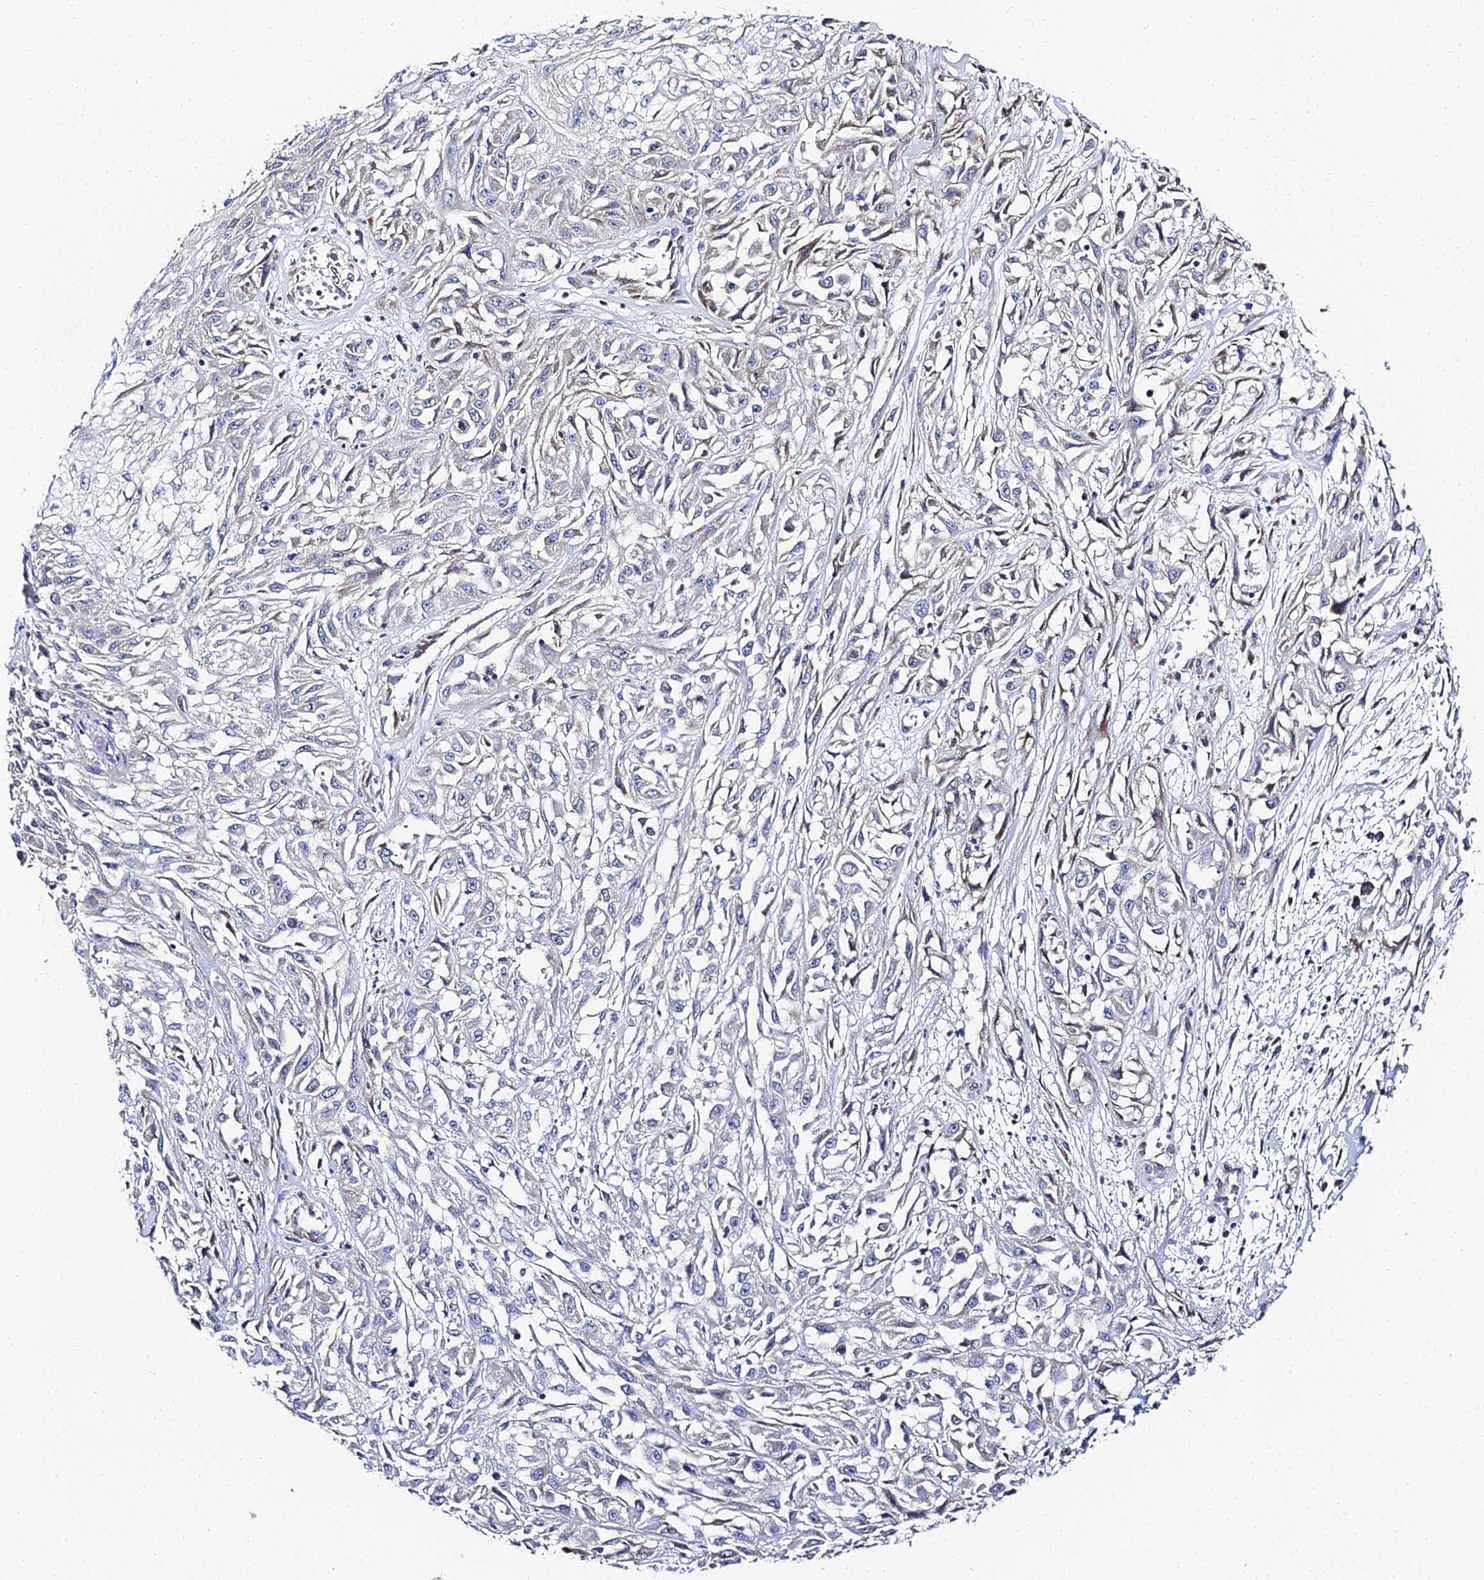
{"staining": {"intensity": "weak", "quantity": "<25%", "location": "cytoplasmic/membranous"}, "tissue": "skin cancer", "cell_type": "Tumor cells", "image_type": "cancer", "snomed": [{"axis": "morphology", "description": "Squamous cell carcinoma, NOS"}, {"axis": "morphology", "description": "Squamous cell carcinoma, metastatic, NOS"}, {"axis": "topography", "description": "Skin"}, {"axis": "topography", "description": "Lymph node"}], "caption": "Skin squamous cell carcinoma was stained to show a protein in brown. There is no significant positivity in tumor cells. (DAB IHC, high magnification).", "gene": "PTTG1", "patient": {"sex": "male", "age": 75}}